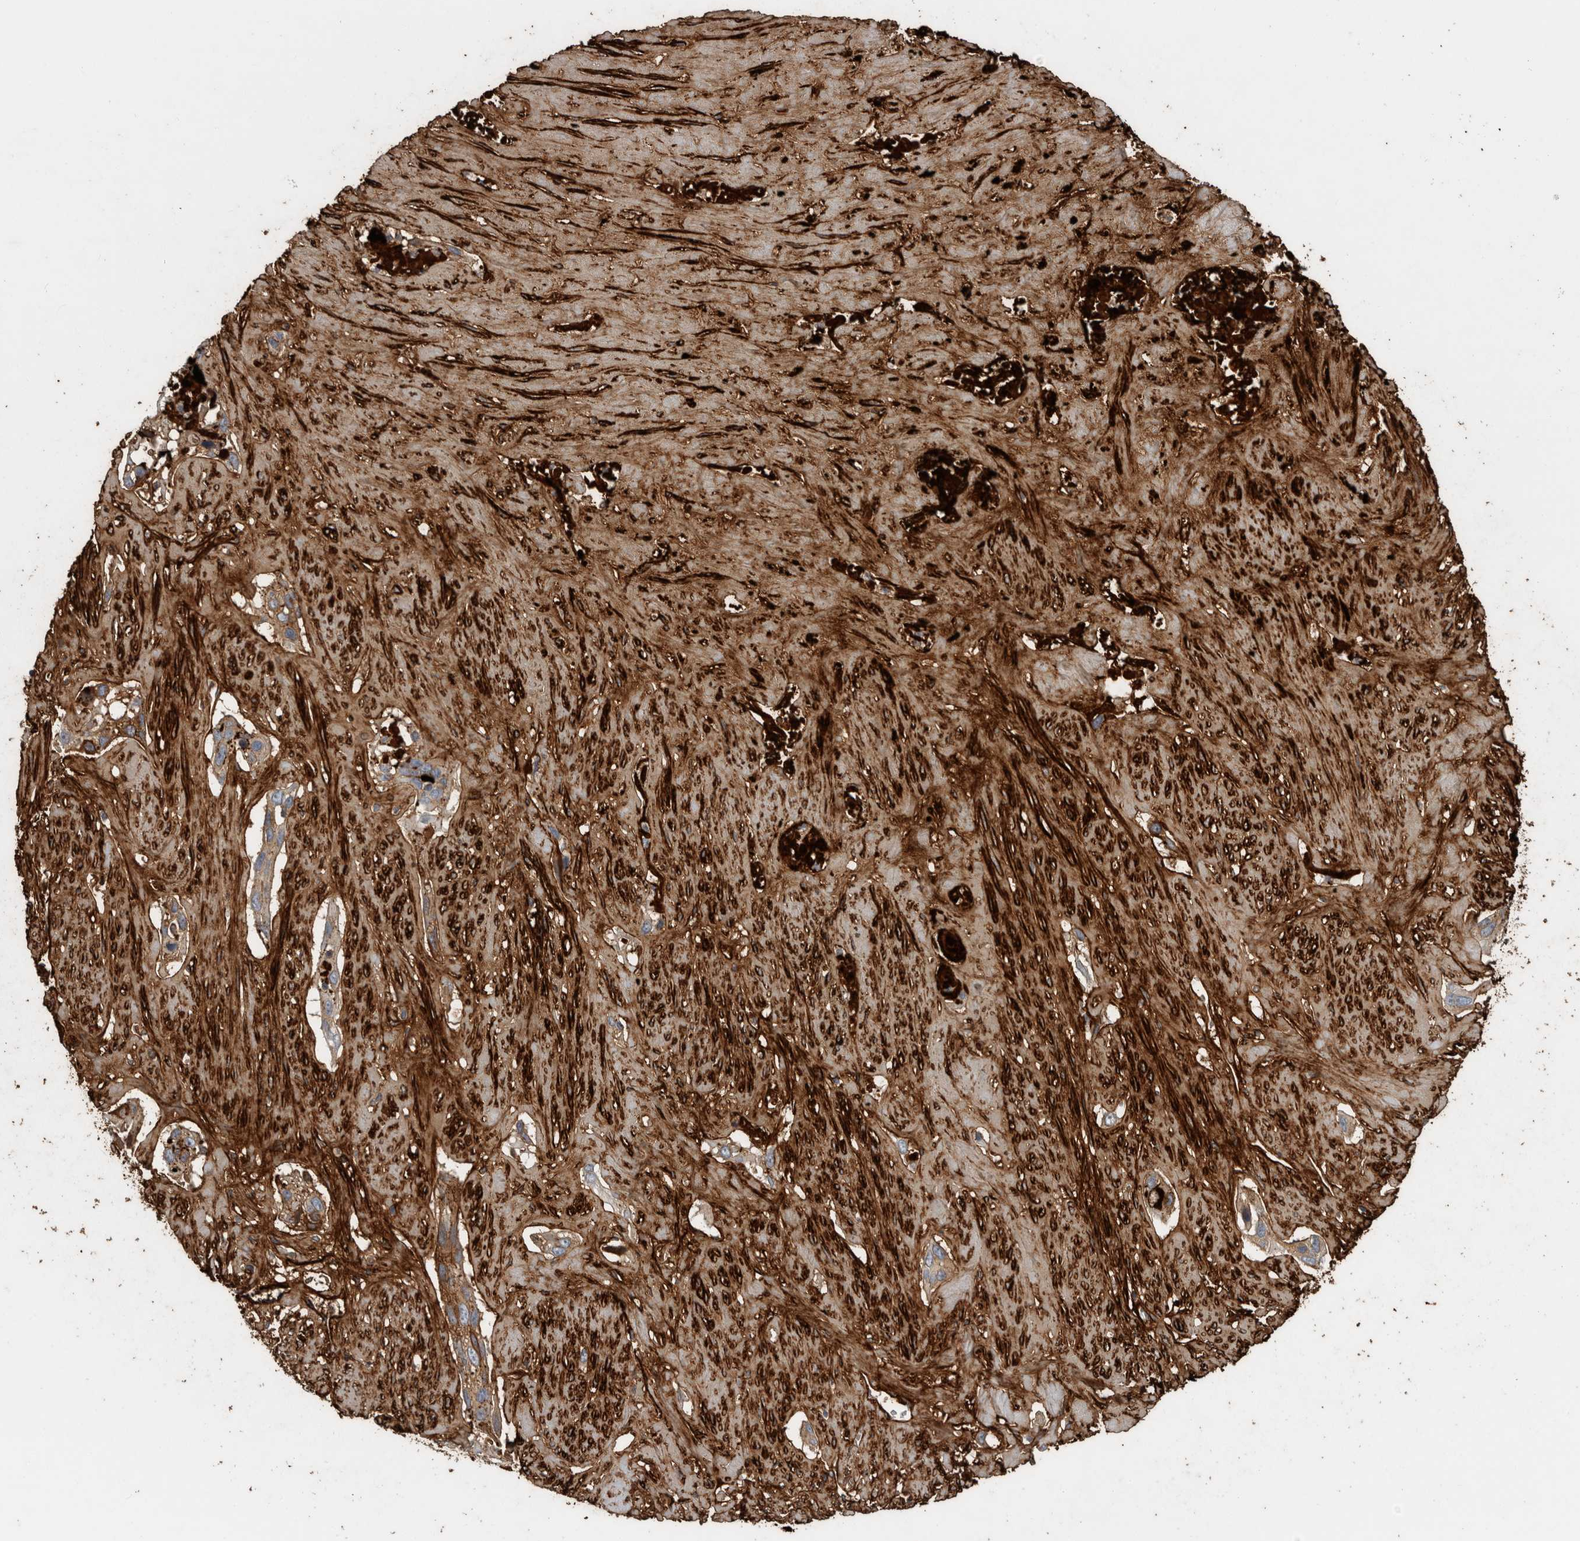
{"staining": {"intensity": "moderate", "quantity": "25%-75%", "location": "cytoplasmic/membranous"}, "tissue": "pancreatic cancer", "cell_type": "Tumor cells", "image_type": "cancer", "snomed": [{"axis": "morphology", "description": "Adenocarcinoma, NOS"}, {"axis": "topography", "description": "Pancreas"}], "caption": "DAB (3,3'-diaminobenzidine) immunohistochemical staining of adenocarcinoma (pancreatic) shows moderate cytoplasmic/membranous protein staining in about 25%-75% of tumor cells.", "gene": "FN1", "patient": {"sex": "female", "age": 60}}